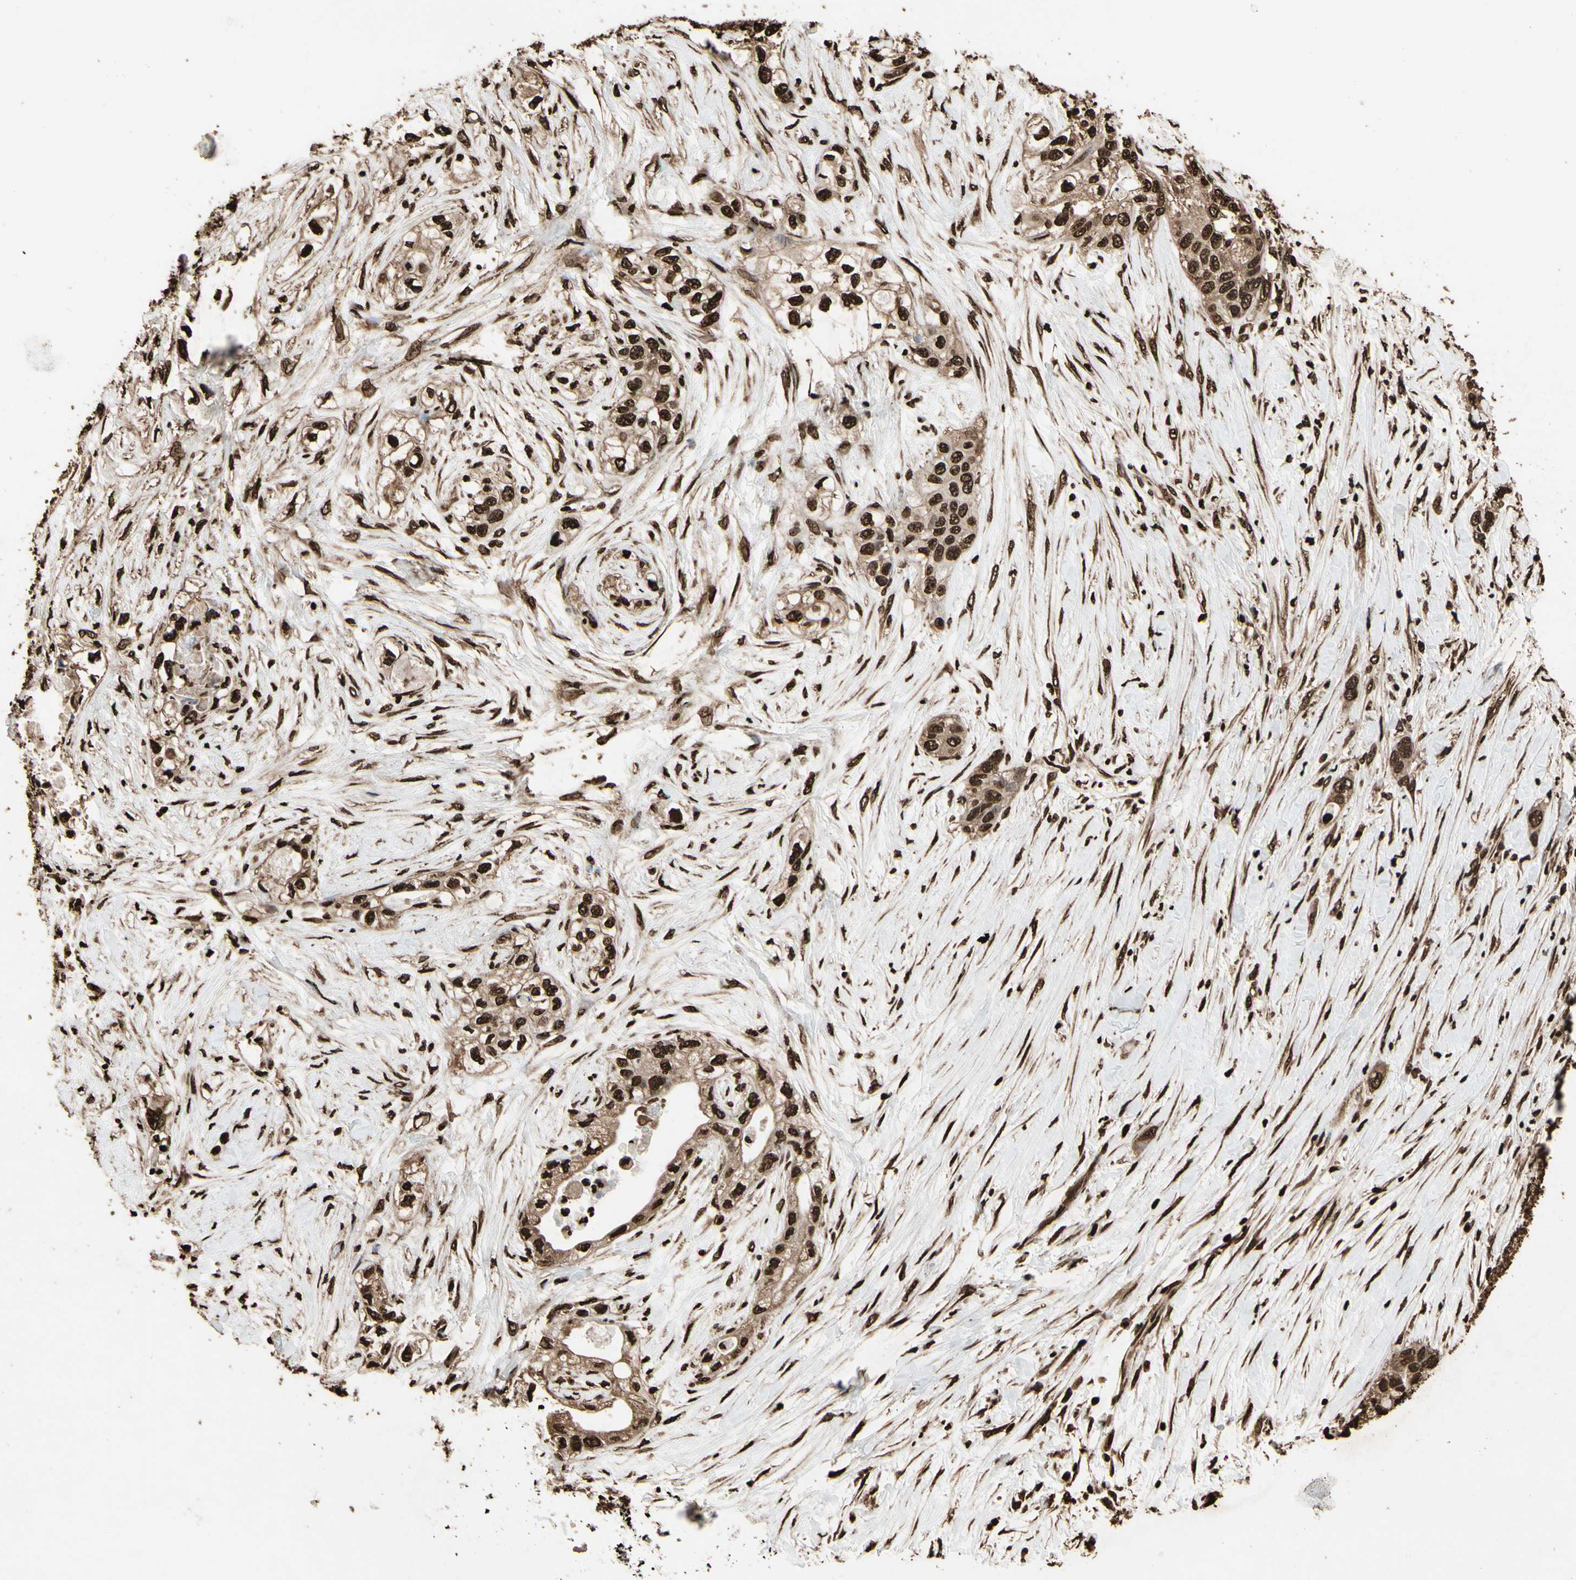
{"staining": {"intensity": "strong", "quantity": ">75%", "location": "cytoplasmic/membranous,nuclear"}, "tissue": "pancreatic cancer", "cell_type": "Tumor cells", "image_type": "cancer", "snomed": [{"axis": "morphology", "description": "Adenocarcinoma, NOS"}, {"axis": "topography", "description": "Pancreas"}], "caption": "Immunohistochemistry (IHC) of pancreatic adenocarcinoma reveals high levels of strong cytoplasmic/membranous and nuclear staining in approximately >75% of tumor cells.", "gene": "HNRNPK", "patient": {"sex": "female", "age": 70}}